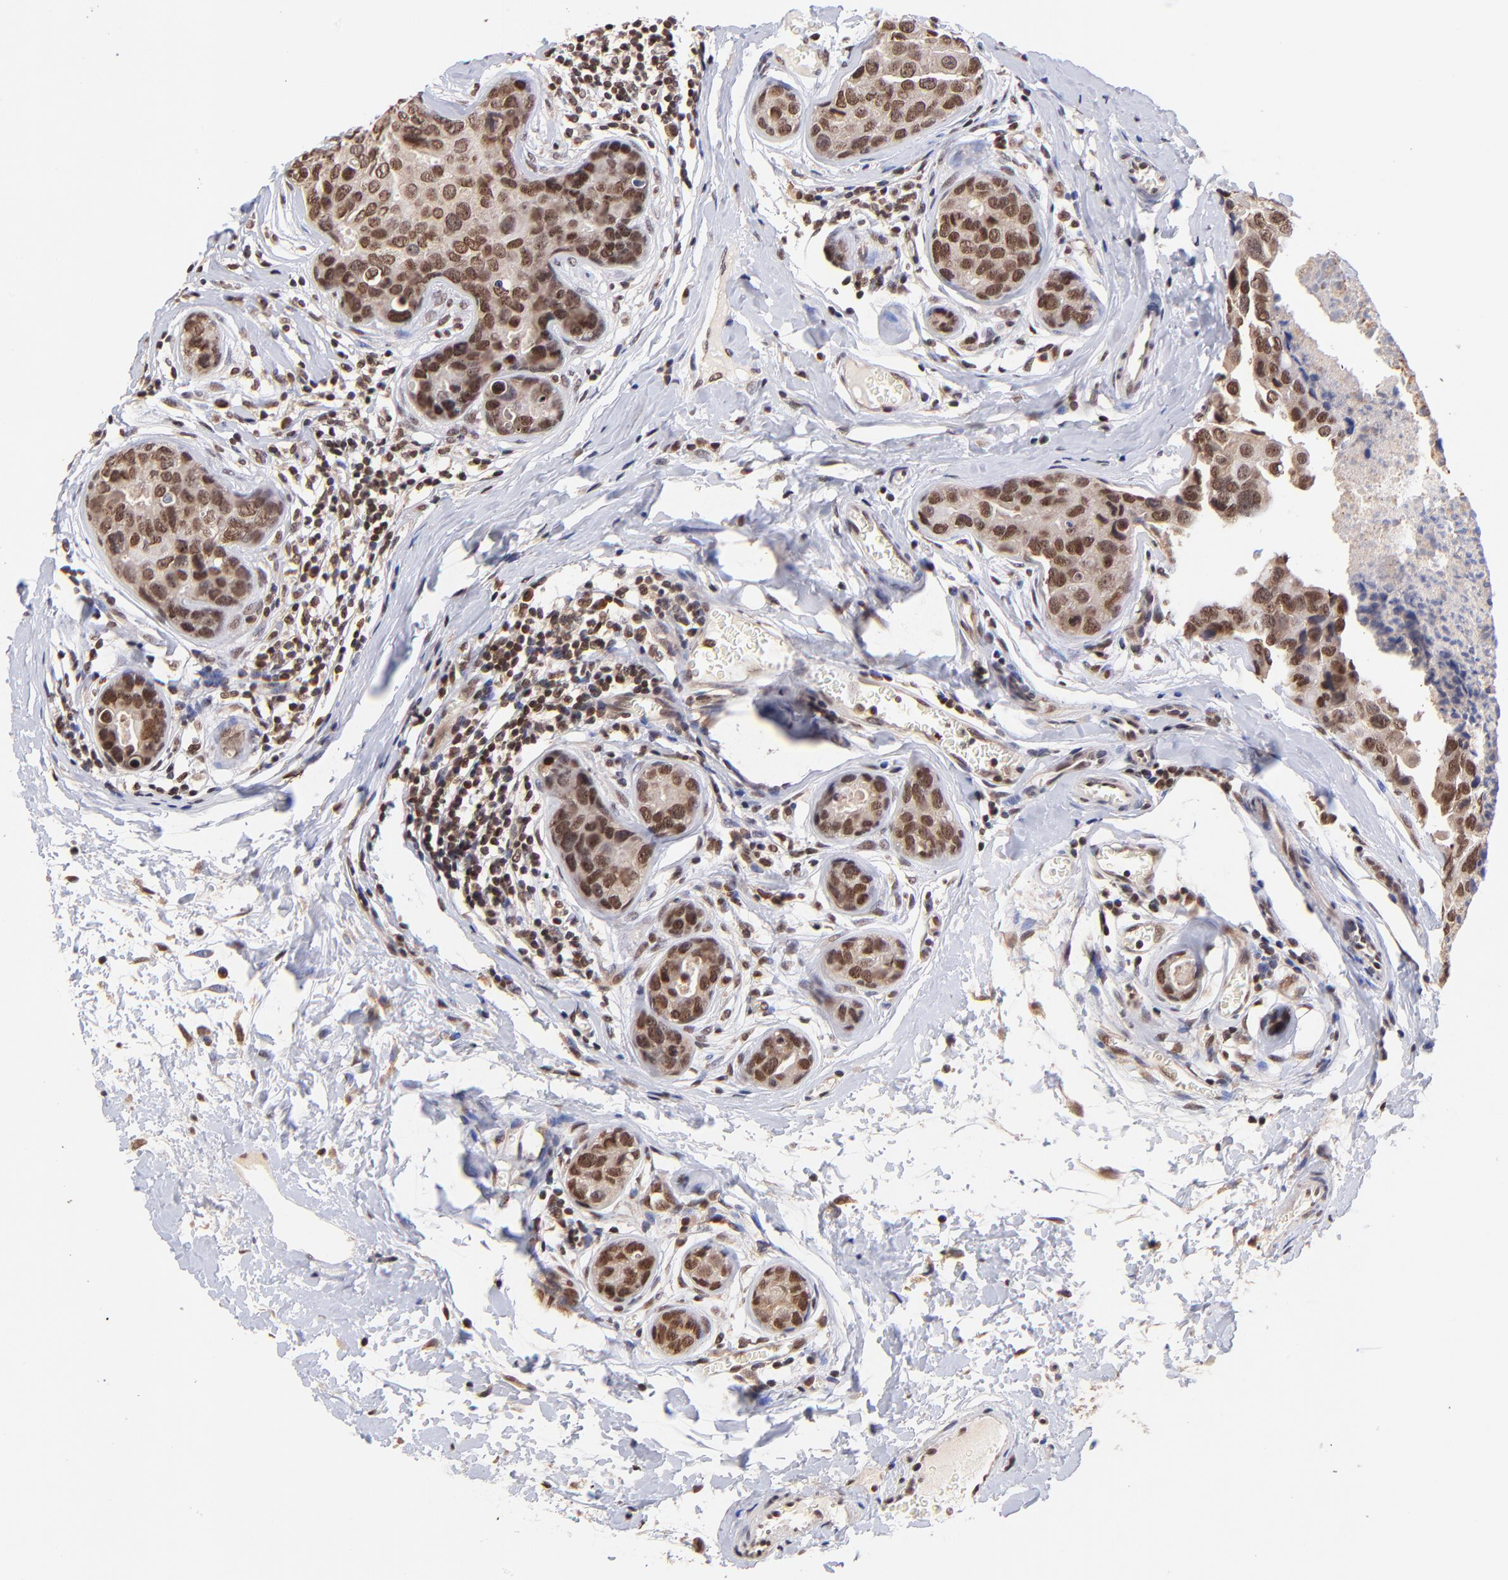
{"staining": {"intensity": "moderate", "quantity": ">75%", "location": "cytoplasmic/membranous,nuclear"}, "tissue": "breast cancer", "cell_type": "Tumor cells", "image_type": "cancer", "snomed": [{"axis": "morphology", "description": "Duct carcinoma"}, {"axis": "topography", "description": "Breast"}], "caption": "Infiltrating ductal carcinoma (breast) stained with immunohistochemistry demonstrates moderate cytoplasmic/membranous and nuclear staining in approximately >75% of tumor cells.", "gene": "WDR25", "patient": {"sex": "female", "age": 24}}